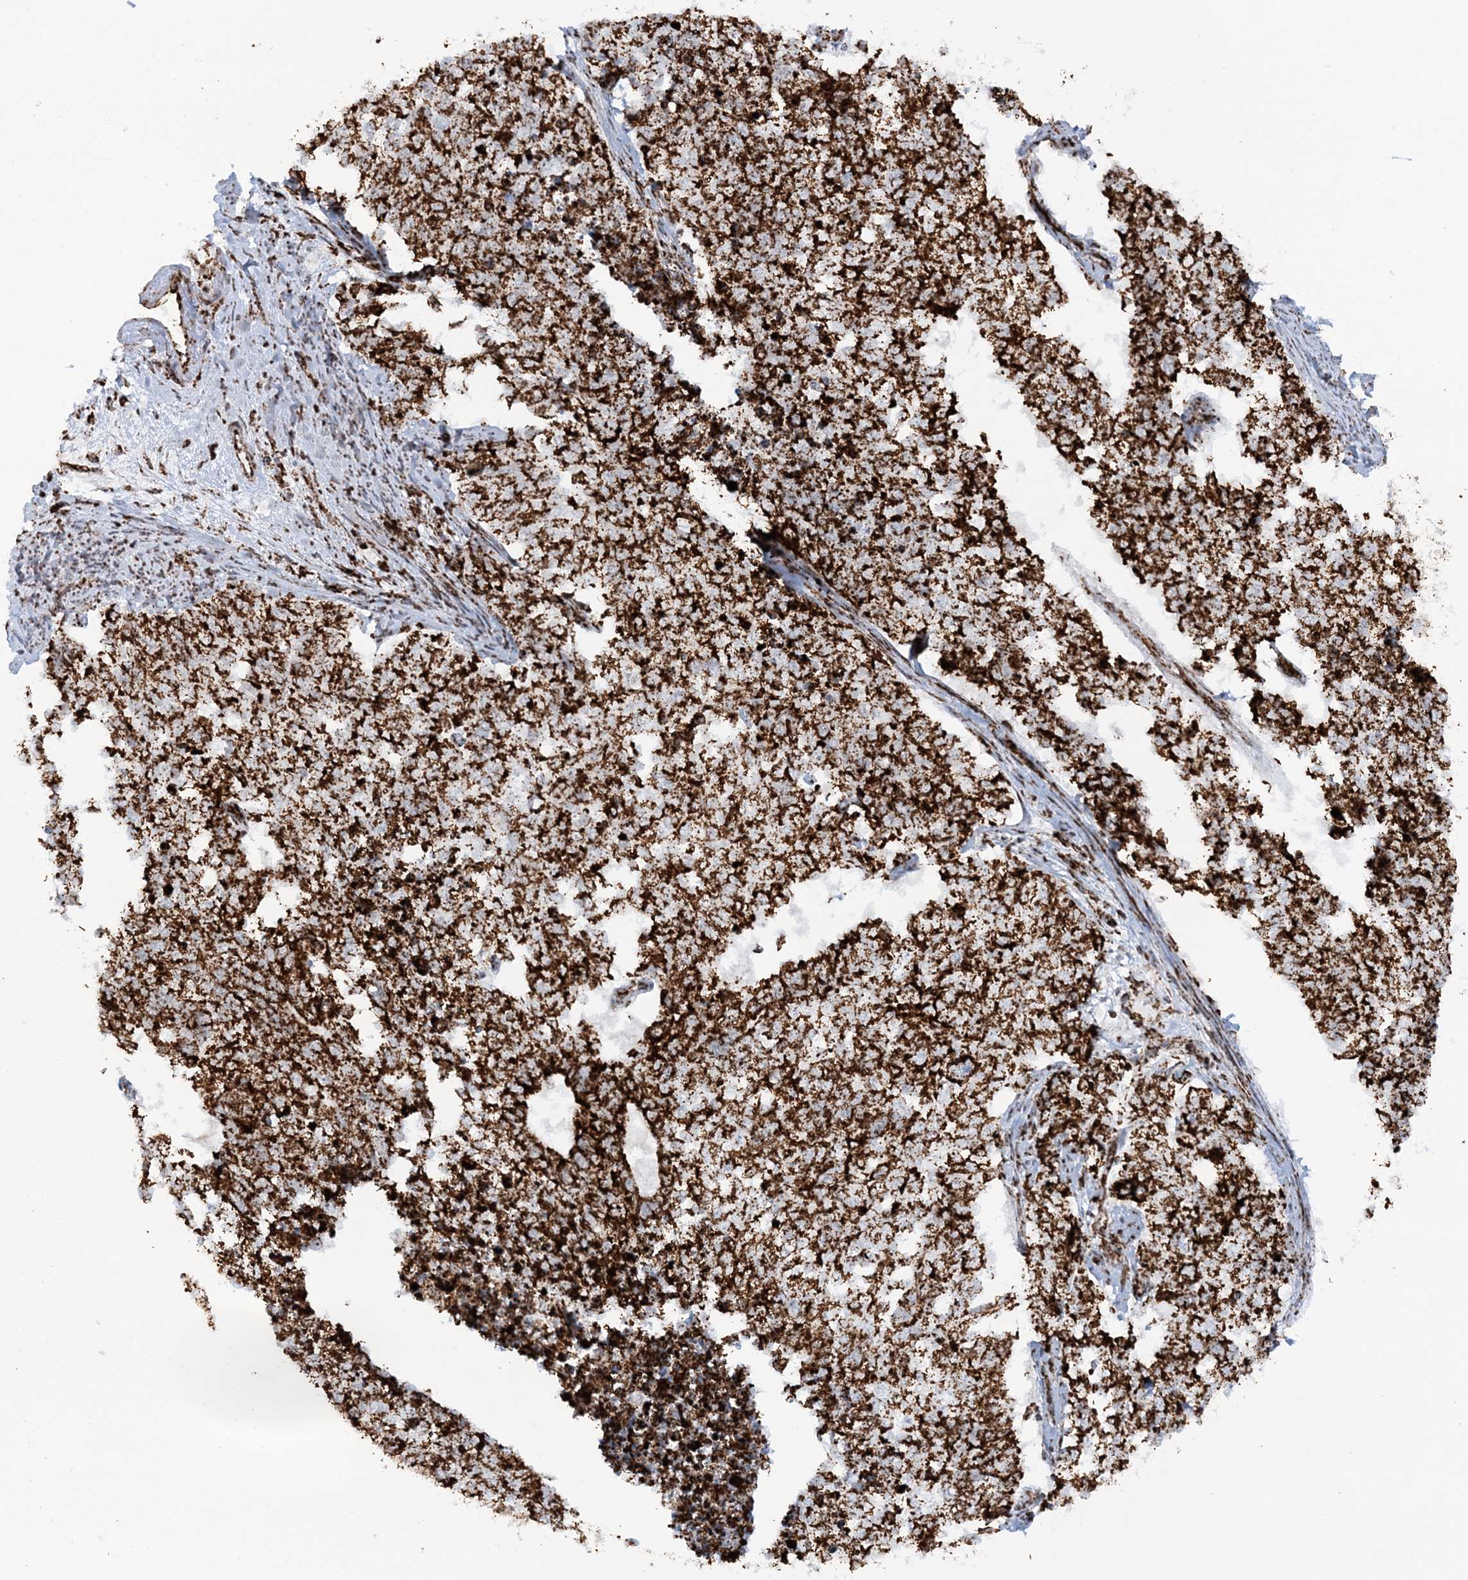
{"staining": {"intensity": "strong", "quantity": ">75%", "location": "cytoplasmic/membranous"}, "tissue": "cervical cancer", "cell_type": "Tumor cells", "image_type": "cancer", "snomed": [{"axis": "morphology", "description": "Squamous cell carcinoma, NOS"}, {"axis": "topography", "description": "Cervix"}], "caption": "Immunohistochemistry (IHC) (DAB (3,3'-diaminobenzidine)) staining of squamous cell carcinoma (cervical) reveals strong cytoplasmic/membranous protein expression in about >75% of tumor cells.", "gene": "CRY2", "patient": {"sex": "female", "age": 63}}